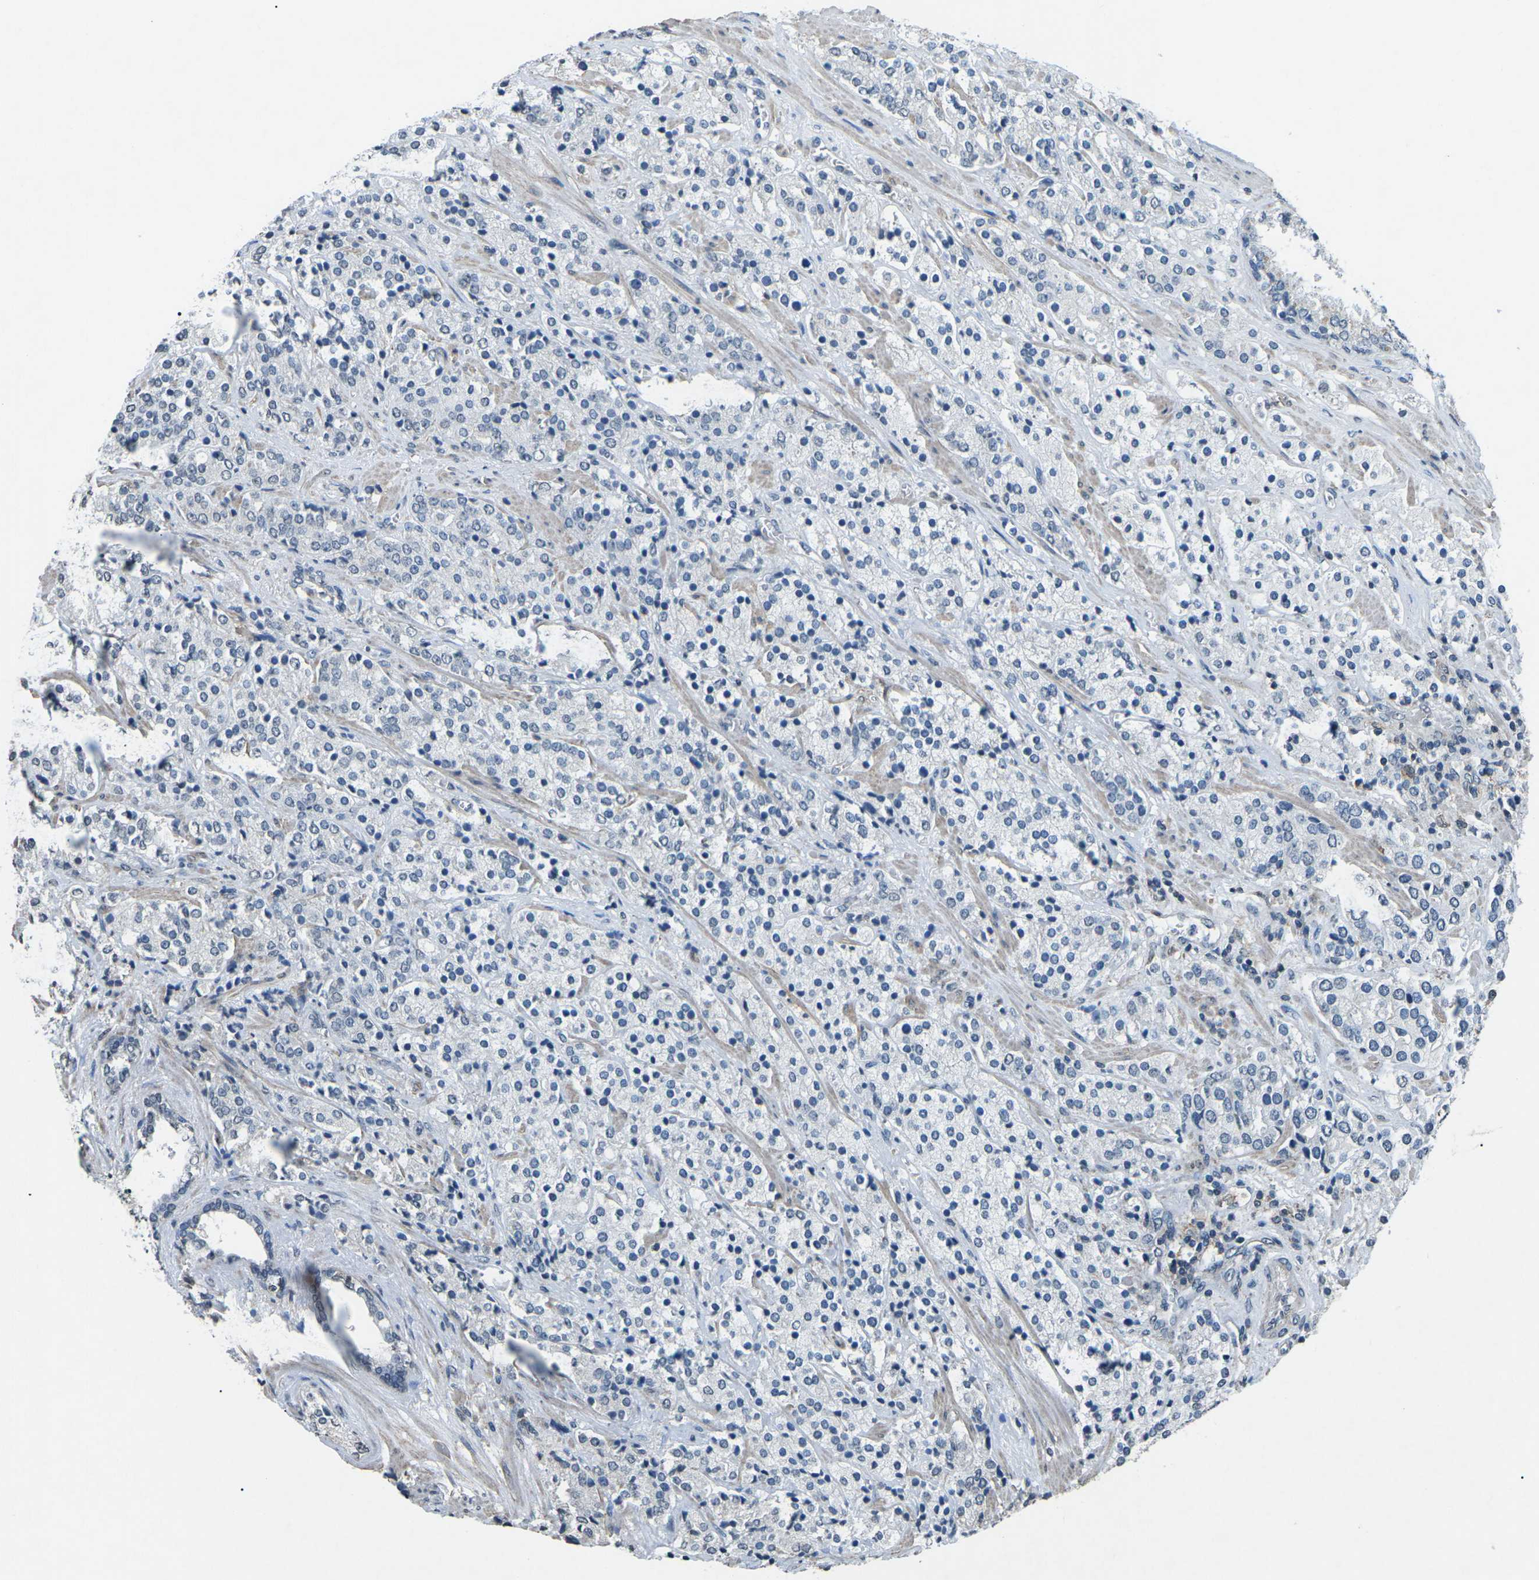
{"staining": {"intensity": "negative", "quantity": "none", "location": "none"}, "tissue": "prostate cancer", "cell_type": "Tumor cells", "image_type": "cancer", "snomed": [{"axis": "morphology", "description": "Adenocarcinoma, High grade"}, {"axis": "topography", "description": "Prostate"}], "caption": "This photomicrograph is of prostate adenocarcinoma (high-grade) stained with immunohistochemistry (IHC) to label a protein in brown with the nuclei are counter-stained blue. There is no positivity in tumor cells.", "gene": "TFR2", "patient": {"sex": "male", "age": 71}}